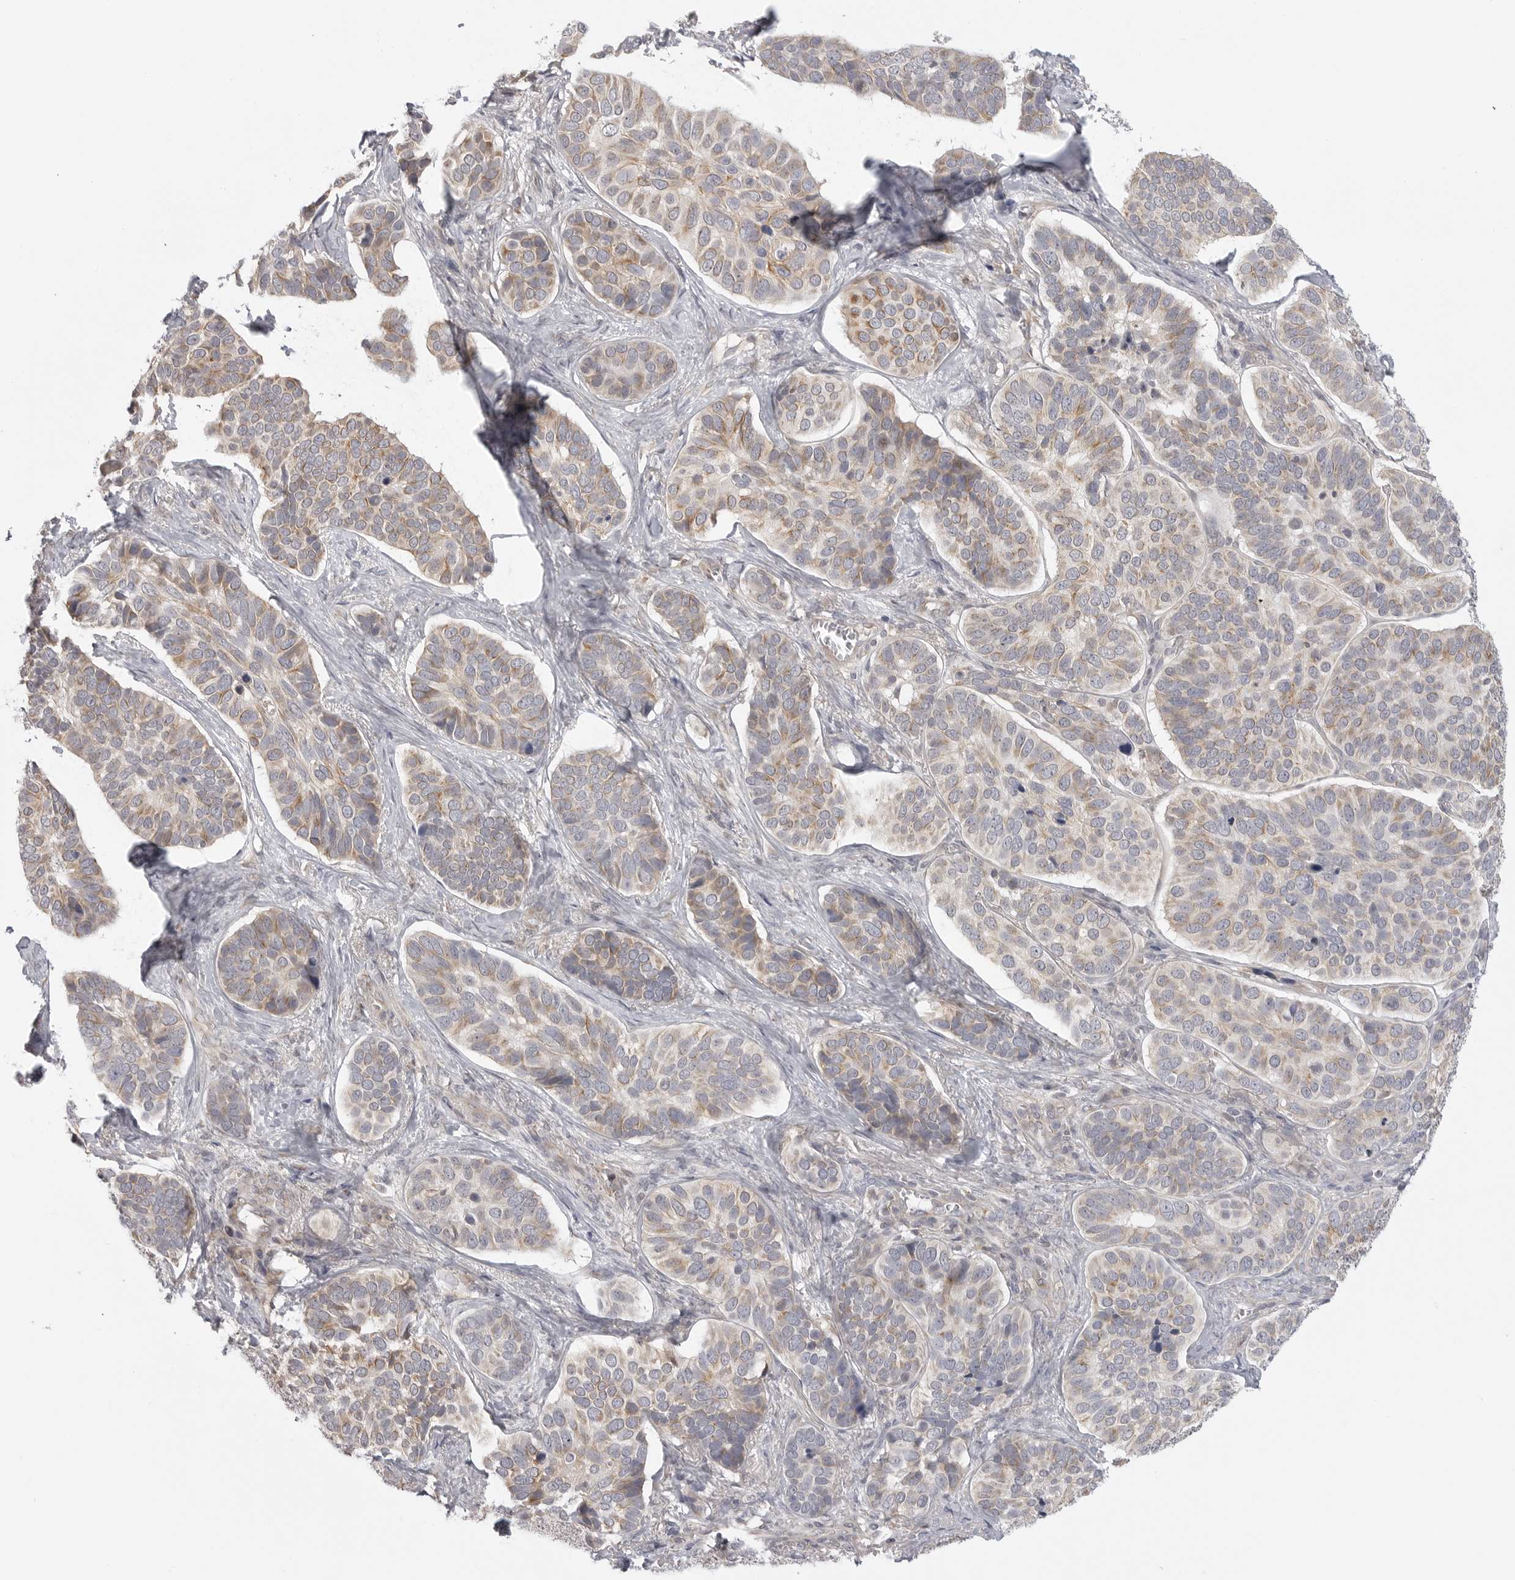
{"staining": {"intensity": "moderate", "quantity": ">75%", "location": "cytoplasmic/membranous"}, "tissue": "skin cancer", "cell_type": "Tumor cells", "image_type": "cancer", "snomed": [{"axis": "morphology", "description": "Basal cell carcinoma"}, {"axis": "topography", "description": "Skin"}], "caption": "A medium amount of moderate cytoplasmic/membranous positivity is present in approximately >75% of tumor cells in skin basal cell carcinoma tissue.", "gene": "MAP7D1", "patient": {"sex": "male", "age": 62}}